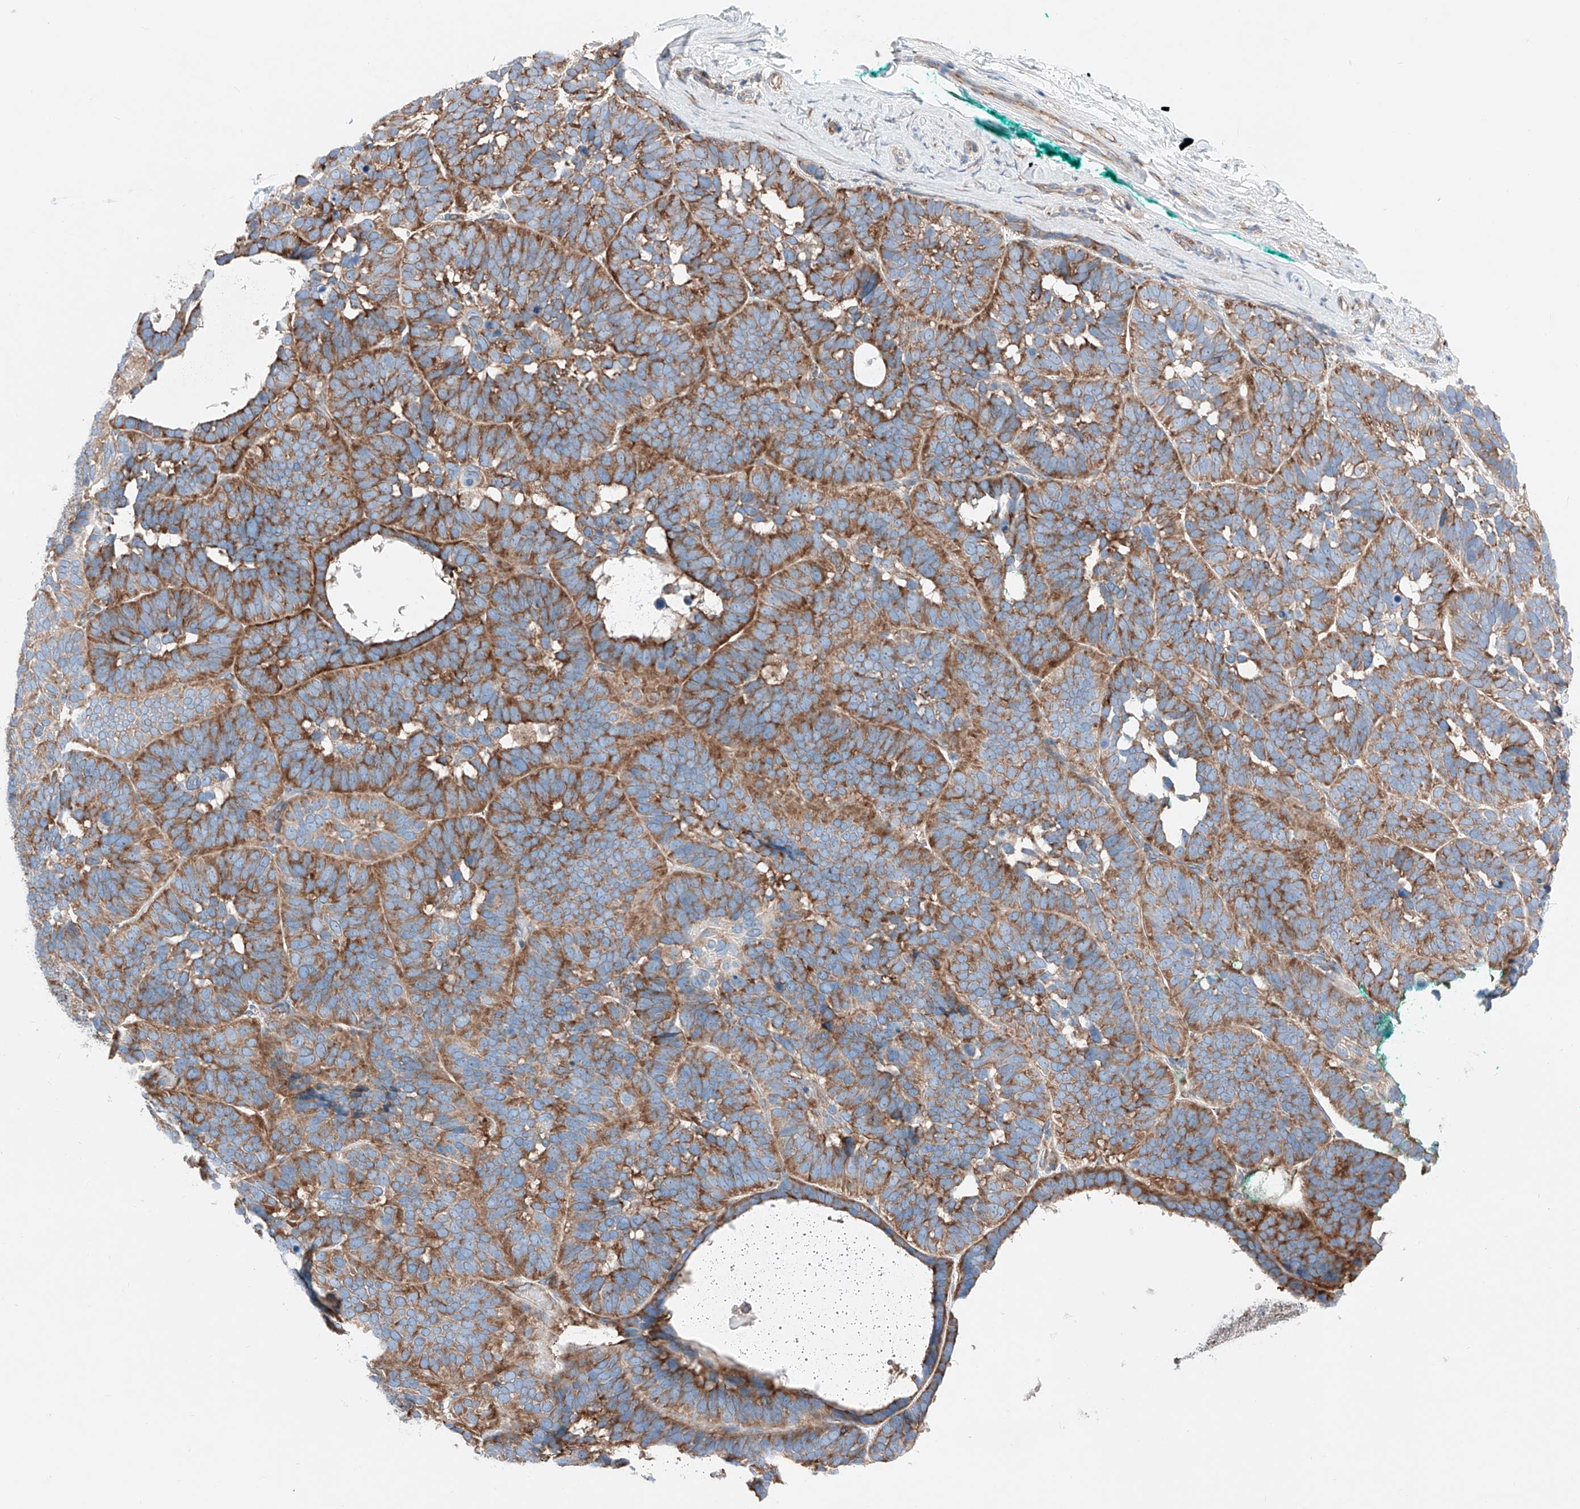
{"staining": {"intensity": "strong", "quantity": ">75%", "location": "cytoplasmic/membranous"}, "tissue": "skin cancer", "cell_type": "Tumor cells", "image_type": "cancer", "snomed": [{"axis": "morphology", "description": "Basal cell carcinoma"}, {"axis": "topography", "description": "Skin"}], "caption": "About >75% of tumor cells in human basal cell carcinoma (skin) show strong cytoplasmic/membranous protein expression as visualized by brown immunohistochemical staining.", "gene": "CRELD1", "patient": {"sex": "male", "age": 62}}